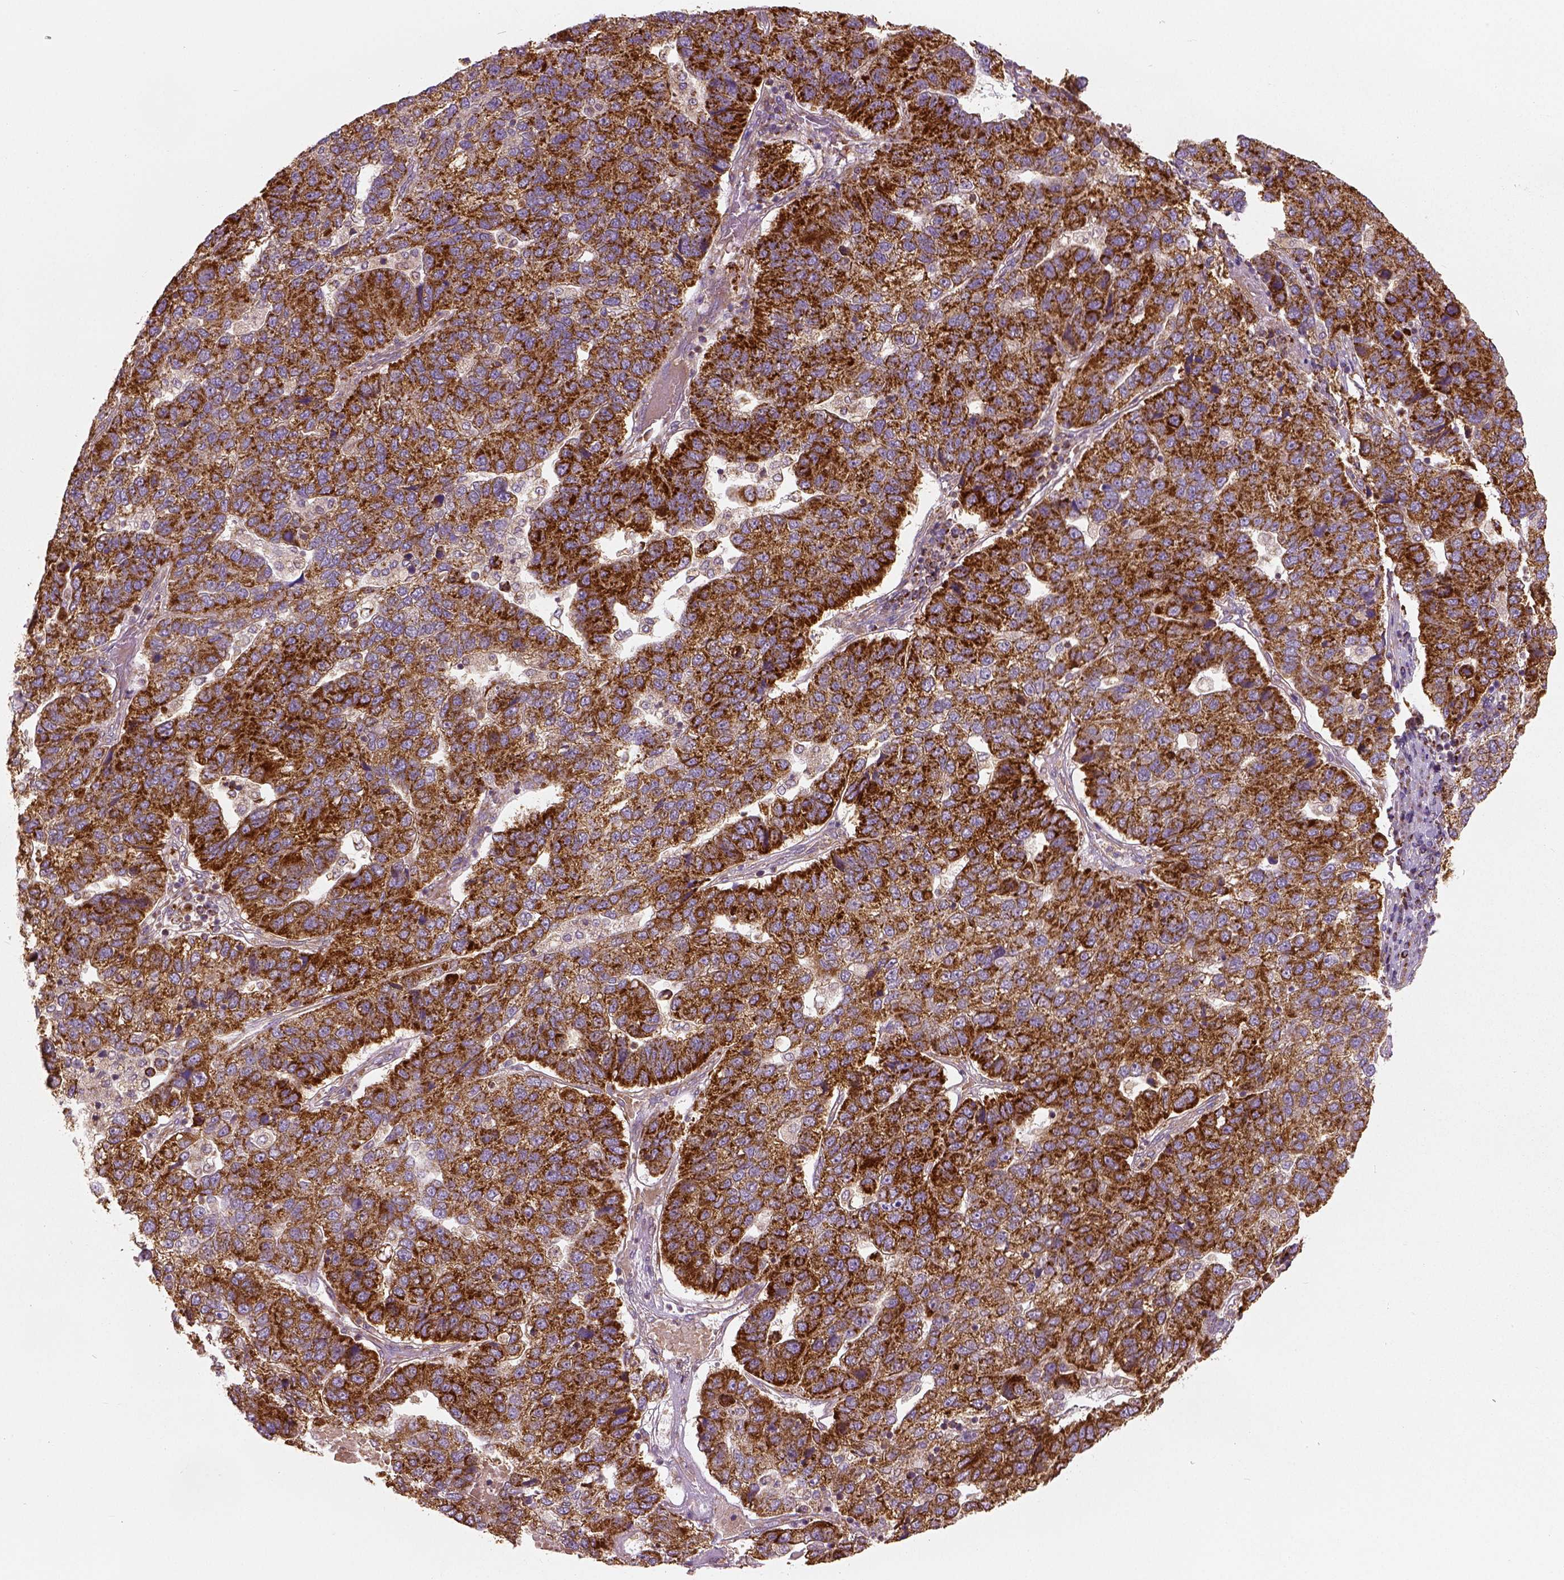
{"staining": {"intensity": "strong", "quantity": ">75%", "location": "cytoplasmic/membranous"}, "tissue": "pancreatic cancer", "cell_type": "Tumor cells", "image_type": "cancer", "snomed": [{"axis": "morphology", "description": "Adenocarcinoma, NOS"}, {"axis": "topography", "description": "Pancreas"}], "caption": "High-magnification brightfield microscopy of pancreatic cancer stained with DAB (3,3'-diaminobenzidine) (brown) and counterstained with hematoxylin (blue). tumor cells exhibit strong cytoplasmic/membranous expression is seen in about>75% of cells. (DAB (3,3'-diaminobenzidine) IHC, brown staining for protein, blue staining for nuclei).", "gene": "PGAM5", "patient": {"sex": "female", "age": 61}}